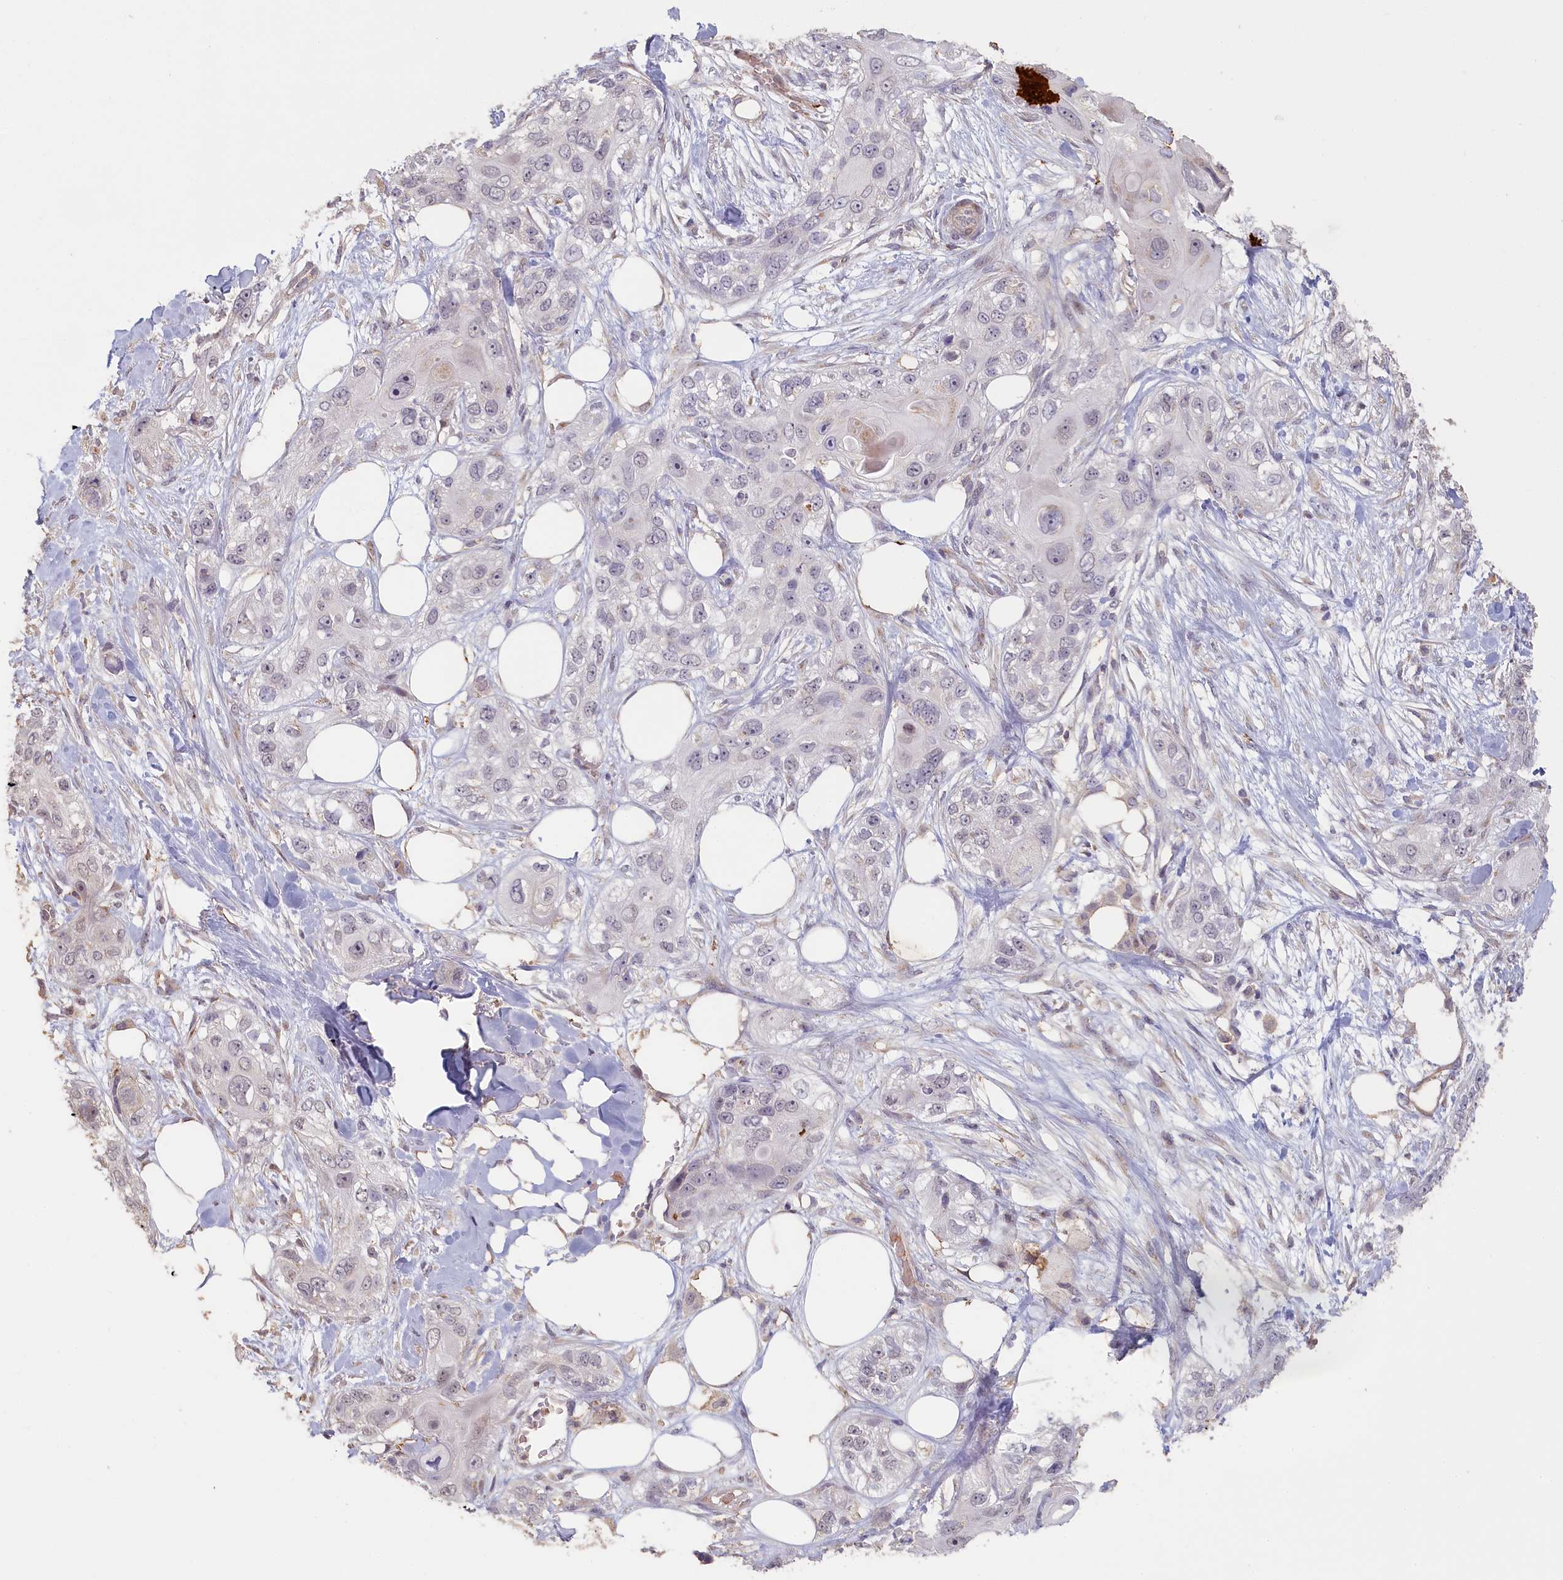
{"staining": {"intensity": "negative", "quantity": "none", "location": "none"}, "tissue": "skin cancer", "cell_type": "Tumor cells", "image_type": "cancer", "snomed": [{"axis": "morphology", "description": "Normal tissue, NOS"}, {"axis": "morphology", "description": "Squamous cell carcinoma, NOS"}, {"axis": "topography", "description": "Skin"}], "caption": "This image is of squamous cell carcinoma (skin) stained with immunohistochemistry to label a protein in brown with the nuclei are counter-stained blue. There is no expression in tumor cells.", "gene": "STX16", "patient": {"sex": "male", "age": 72}}